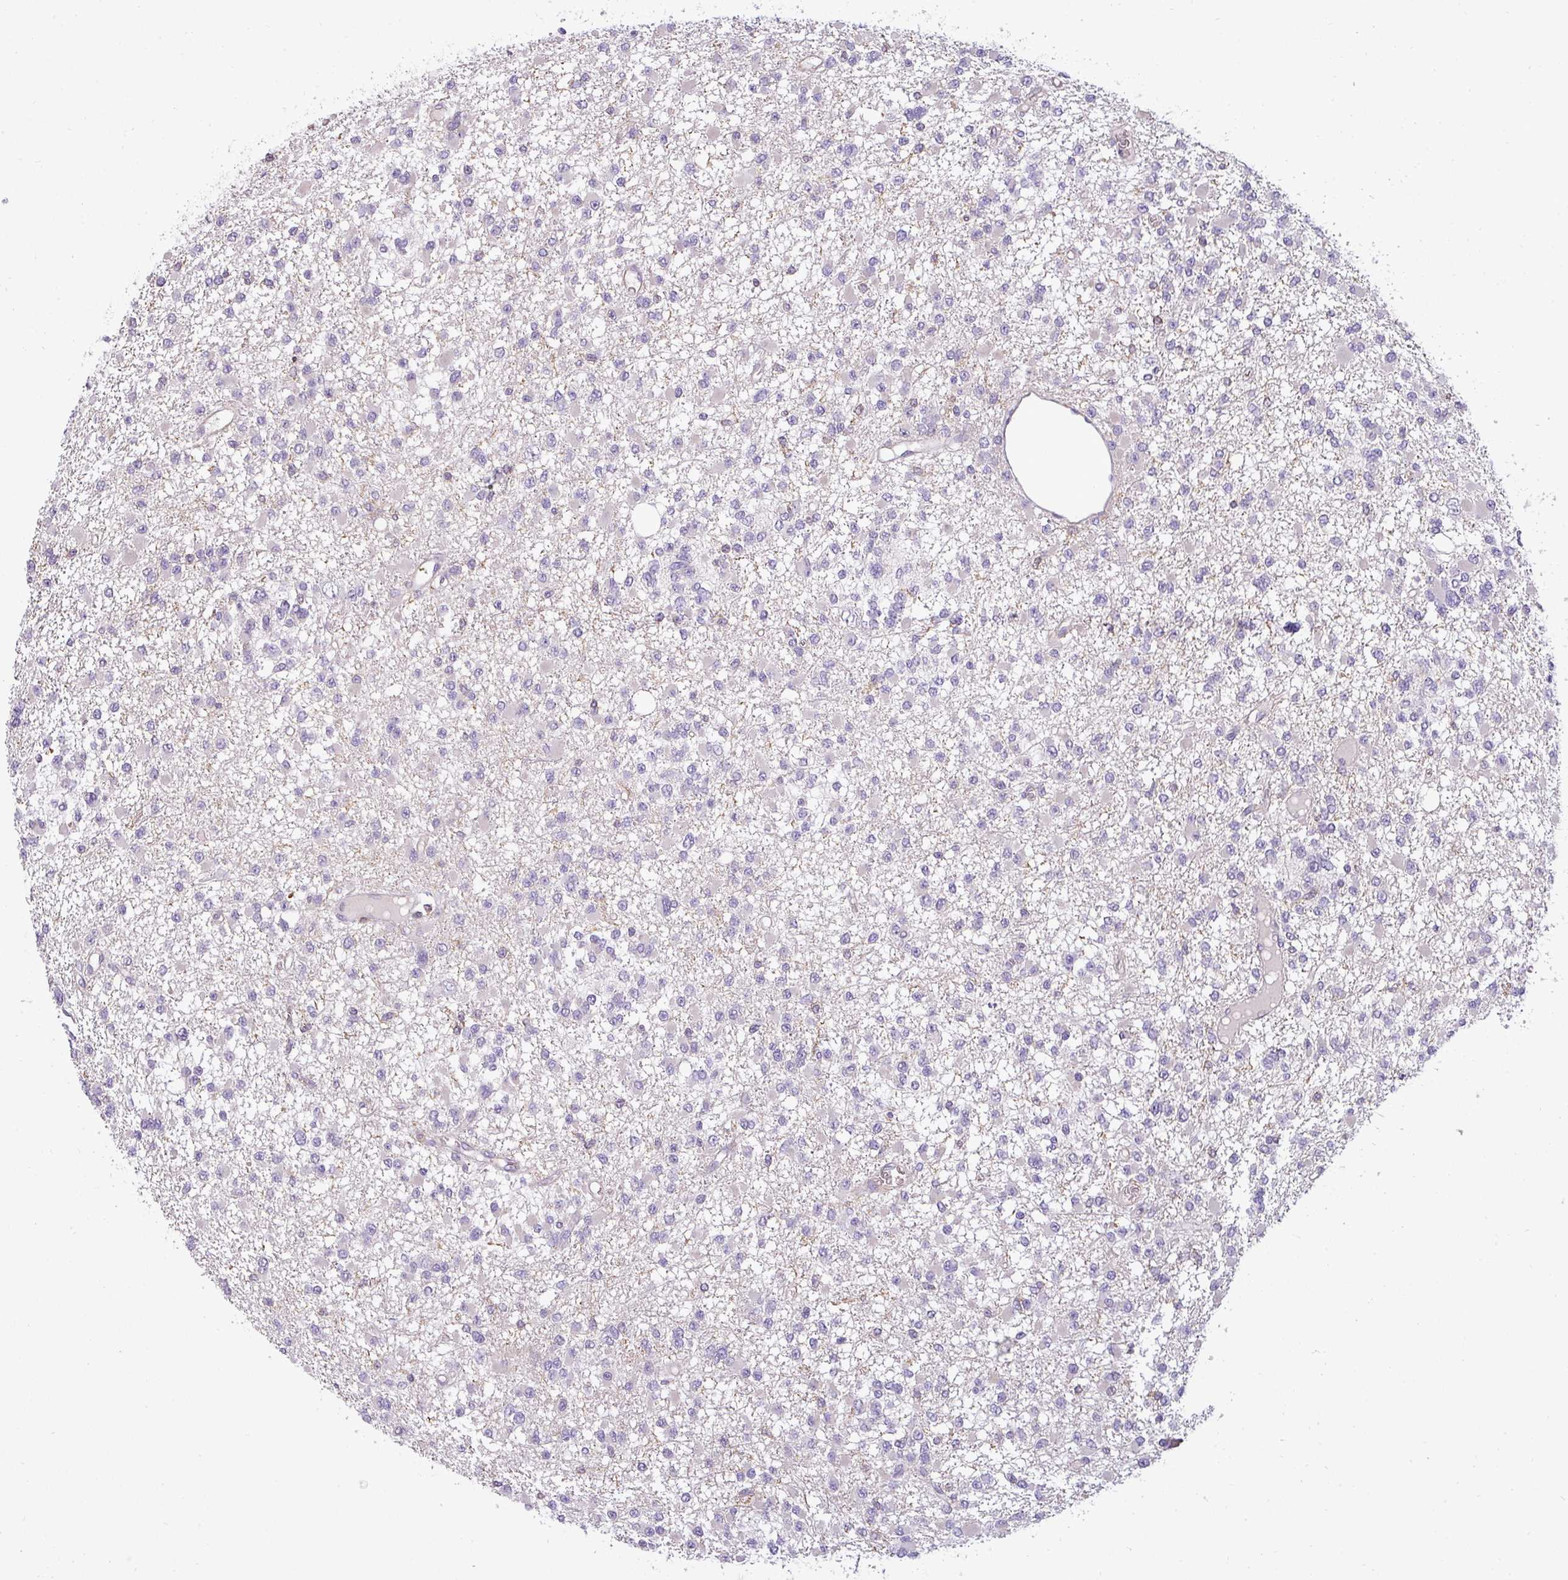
{"staining": {"intensity": "negative", "quantity": "none", "location": "none"}, "tissue": "glioma", "cell_type": "Tumor cells", "image_type": "cancer", "snomed": [{"axis": "morphology", "description": "Glioma, malignant, Low grade"}, {"axis": "topography", "description": "Brain"}], "caption": "This is a image of immunohistochemistry (IHC) staining of glioma, which shows no expression in tumor cells.", "gene": "ZNF835", "patient": {"sex": "female", "age": 22}}